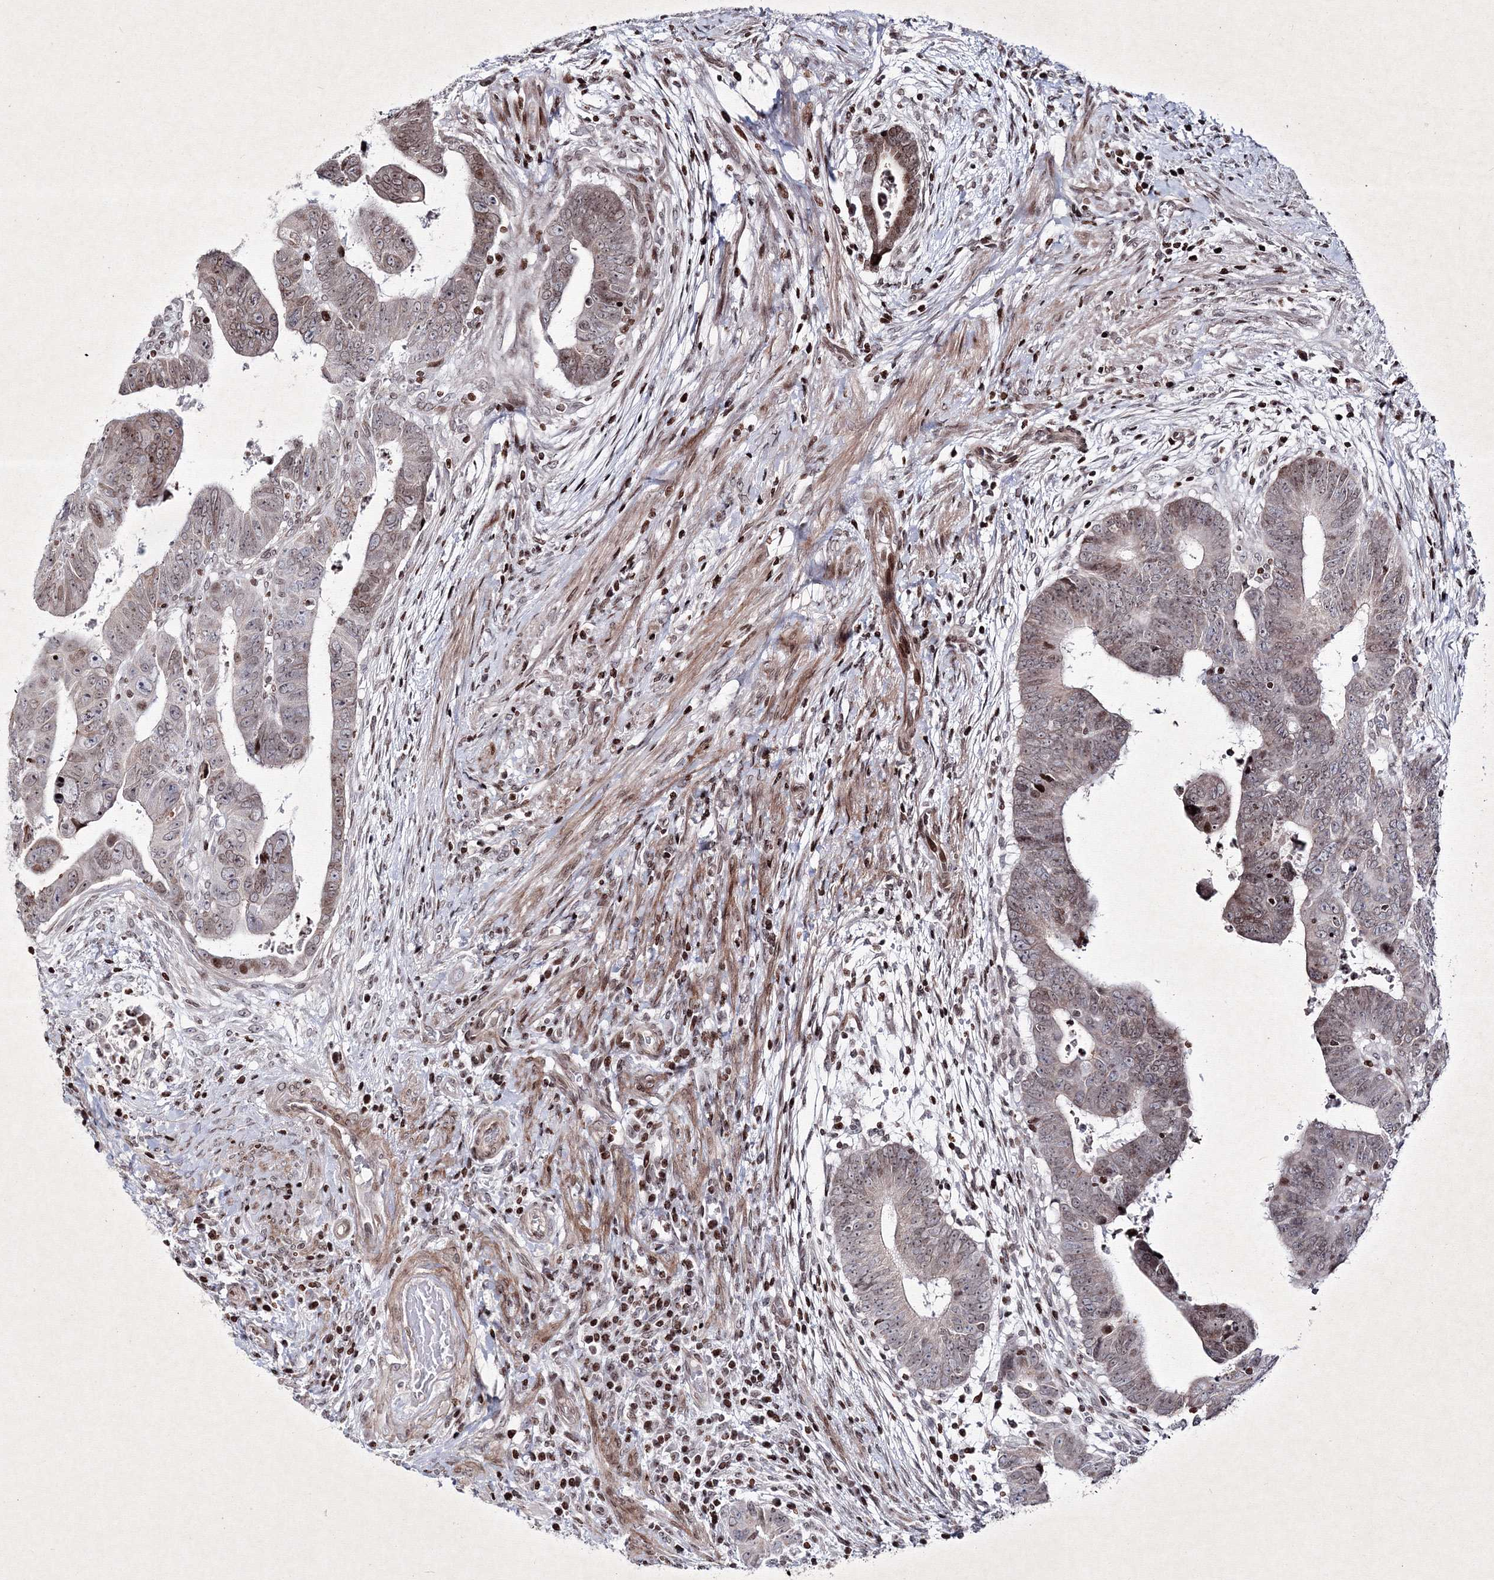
{"staining": {"intensity": "weak", "quantity": "<25%", "location": "cytoplasmic/membranous,nuclear"}, "tissue": "colorectal cancer", "cell_type": "Tumor cells", "image_type": "cancer", "snomed": [{"axis": "morphology", "description": "Normal tissue, NOS"}, {"axis": "morphology", "description": "Adenocarcinoma, NOS"}, {"axis": "topography", "description": "Rectum"}], "caption": "Human colorectal adenocarcinoma stained for a protein using IHC displays no positivity in tumor cells.", "gene": "SMIM29", "patient": {"sex": "female", "age": 65}}